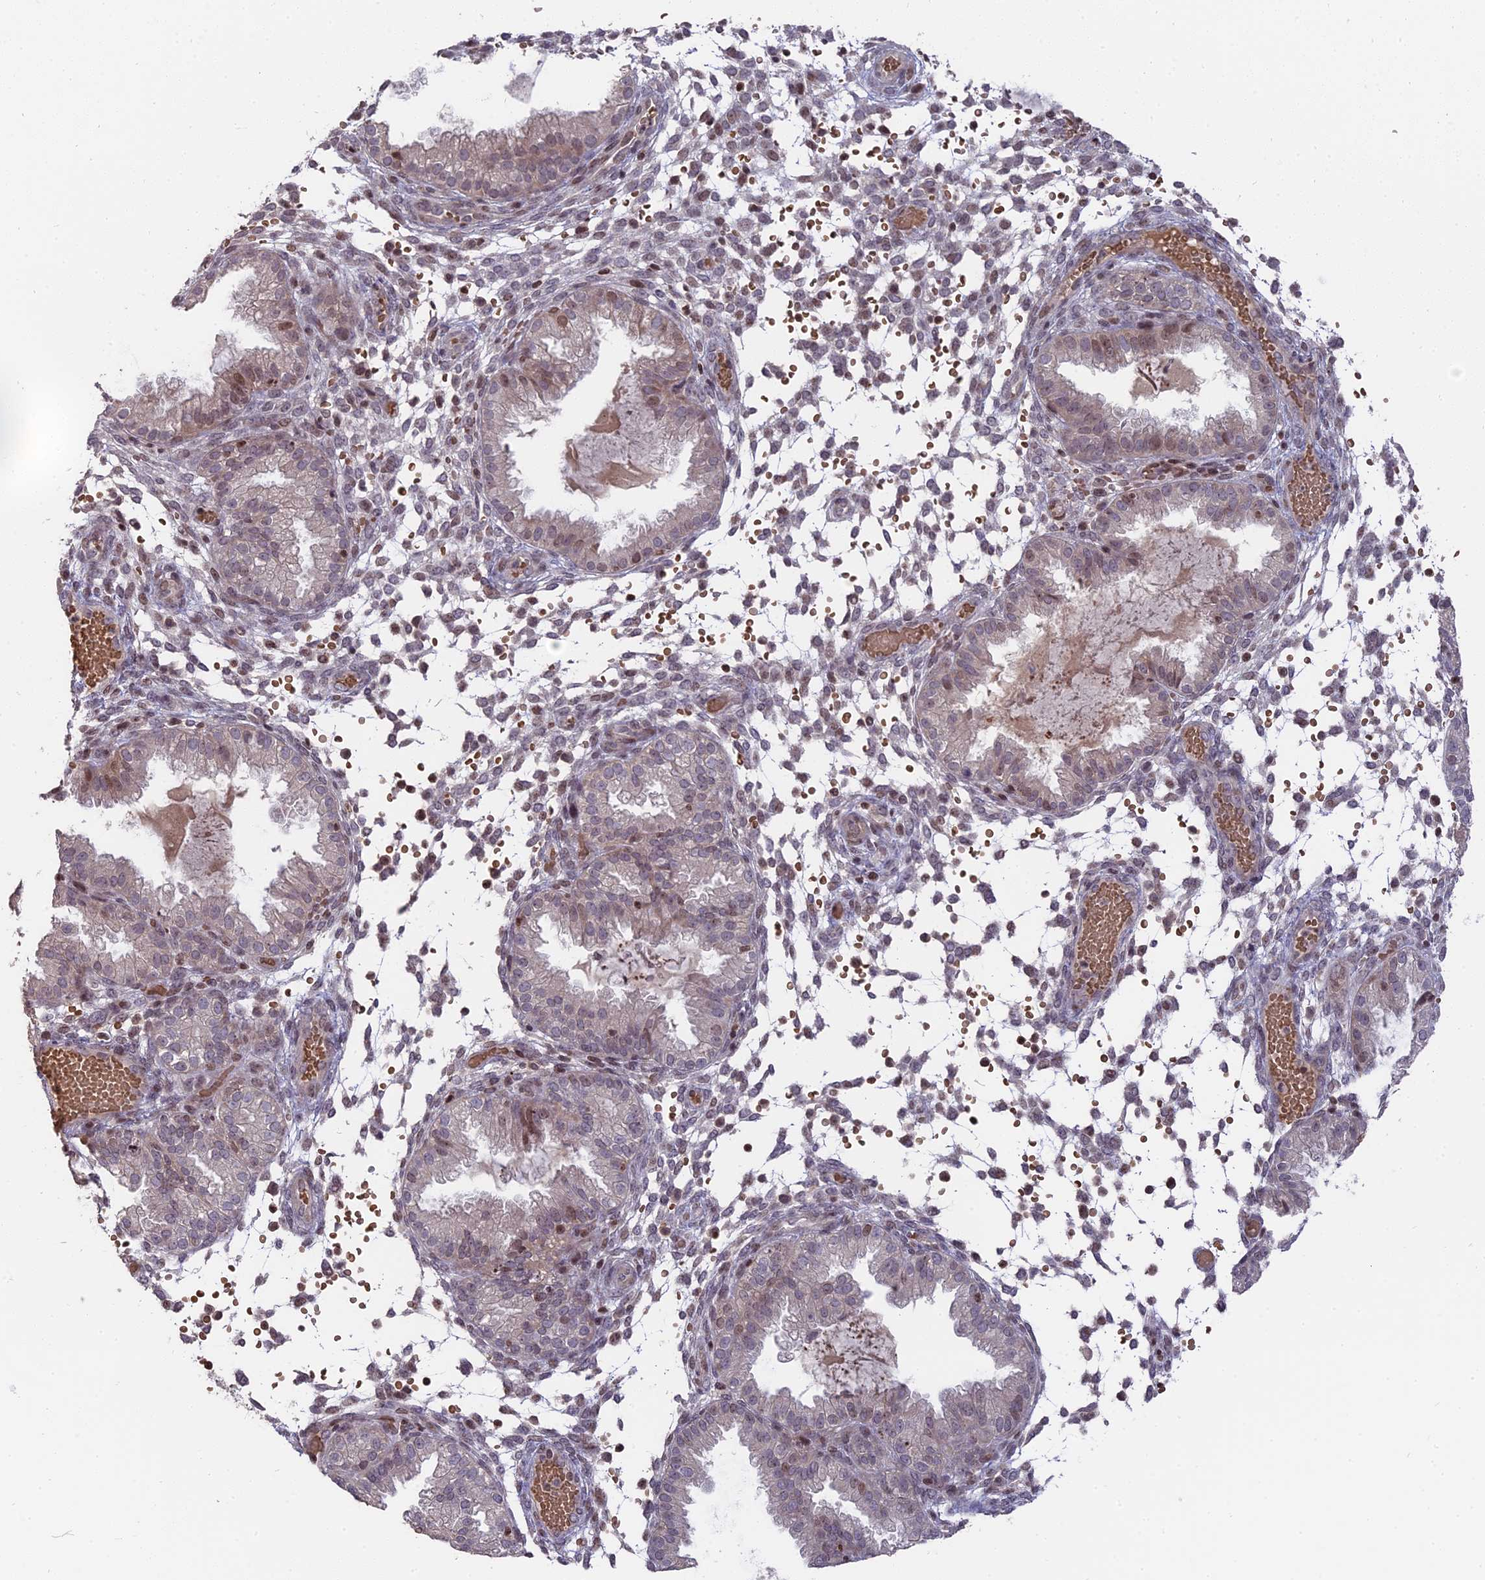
{"staining": {"intensity": "negative", "quantity": "none", "location": "none"}, "tissue": "endometrium", "cell_type": "Cells in endometrial stroma", "image_type": "normal", "snomed": [{"axis": "morphology", "description": "Normal tissue, NOS"}, {"axis": "topography", "description": "Endometrium"}], "caption": "This is a micrograph of immunohistochemistry (IHC) staining of unremarkable endometrium, which shows no staining in cells in endometrial stroma. The staining is performed using DAB brown chromogen with nuclei counter-stained in using hematoxylin.", "gene": "NR1H3", "patient": {"sex": "female", "age": 33}}